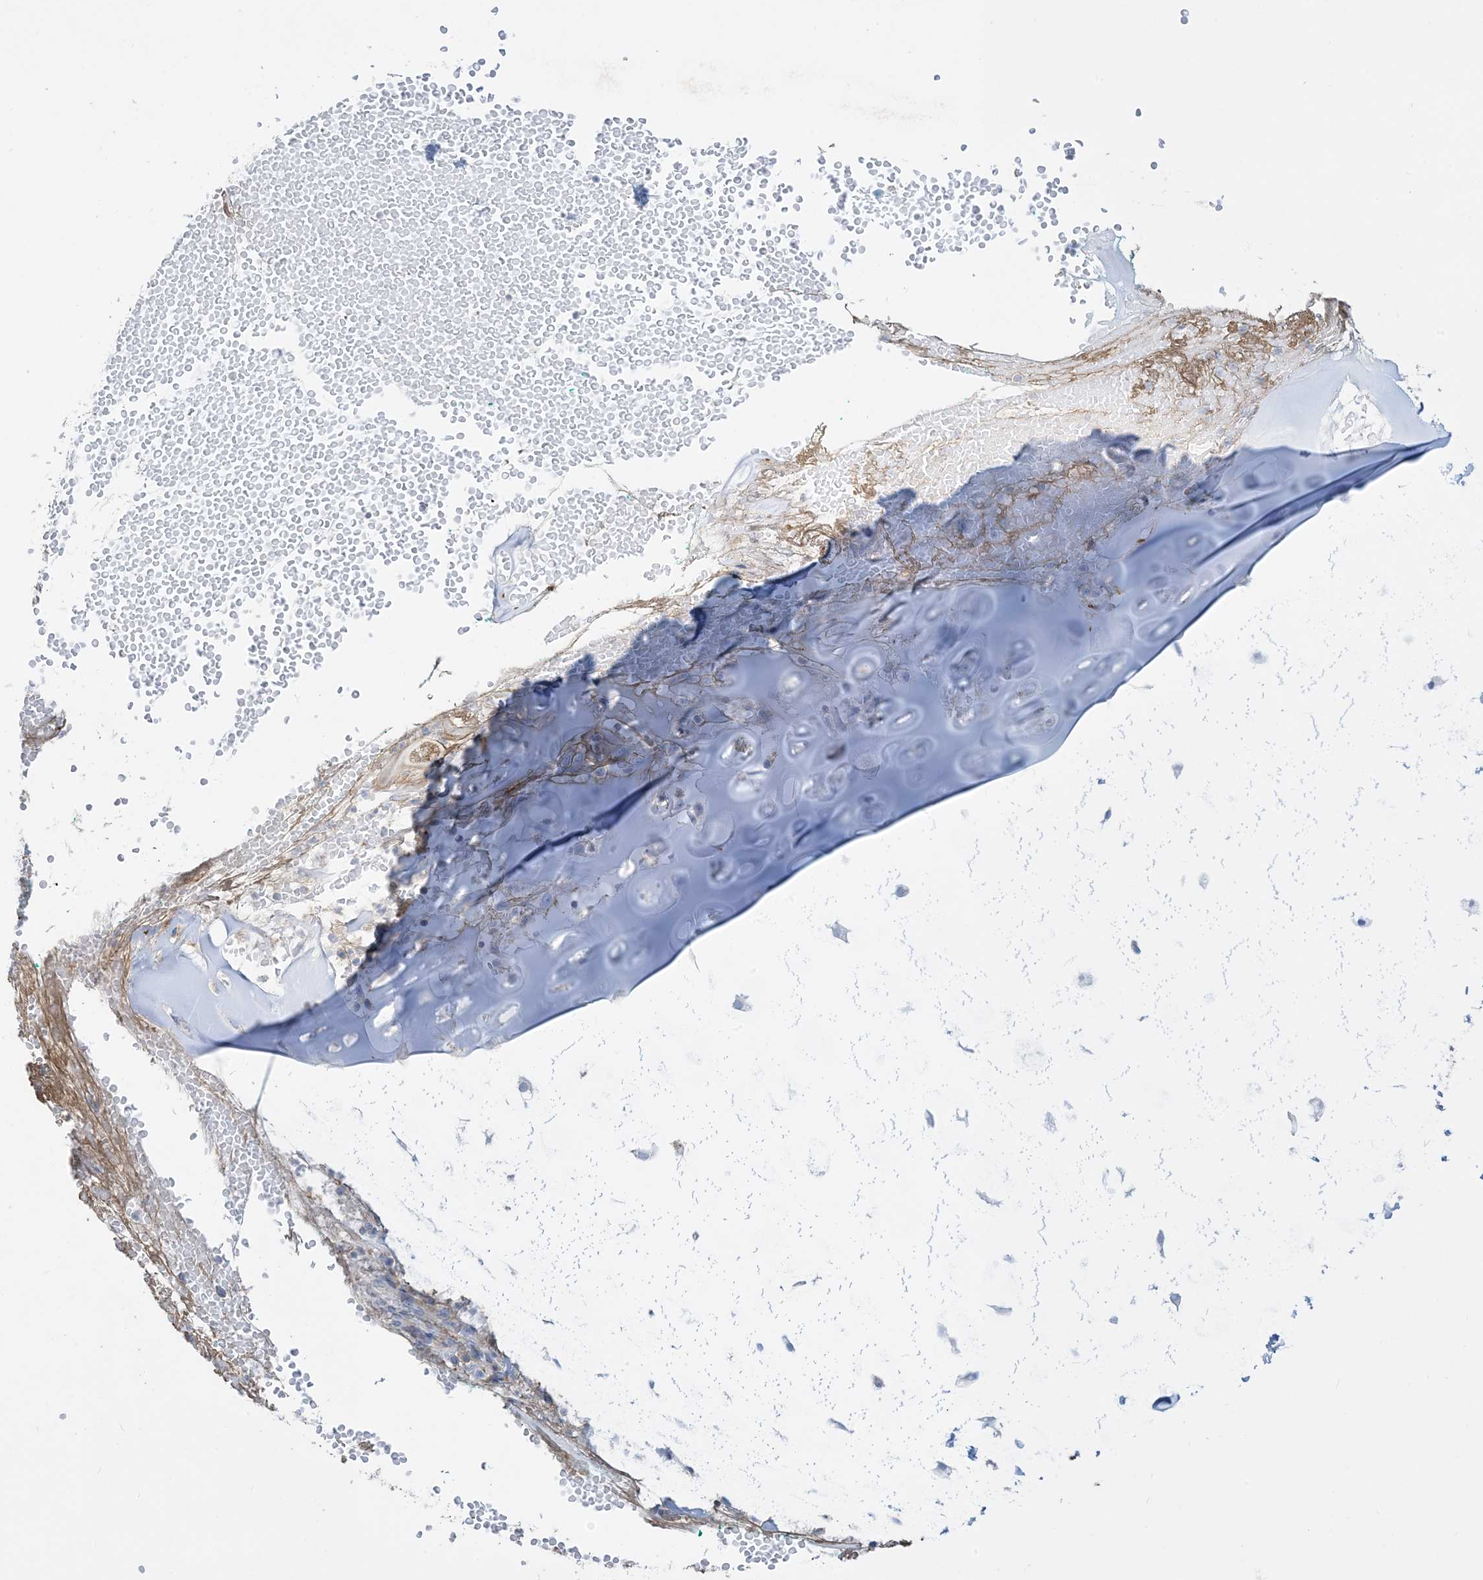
{"staining": {"intensity": "negative", "quantity": "none", "location": "none"}, "tissue": "adipose tissue", "cell_type": "Adipocytes", "image_type": "normal", "snomed": [{"axis": "morphology", "description": "Normal tissue, NOS"}, {"axis": "morphology", "description": "Basal cell carcinoma"}, {"axis": "topography", "description": "Cartilage tissue"}, {"axis": "topography", "description": "Nasopharynx"}, {"axis": "topography", "description": "Oral tissue"}], "caption": "Unremarkable adipose tissue was stained to show a protein in brown. There is no significant staining in adipocytes. (DAB (3,3'-diaminobenzidine) IHC, high magnification).", "gene": "GTF3C2", "patient": {"sex": "female", "age": 77}}